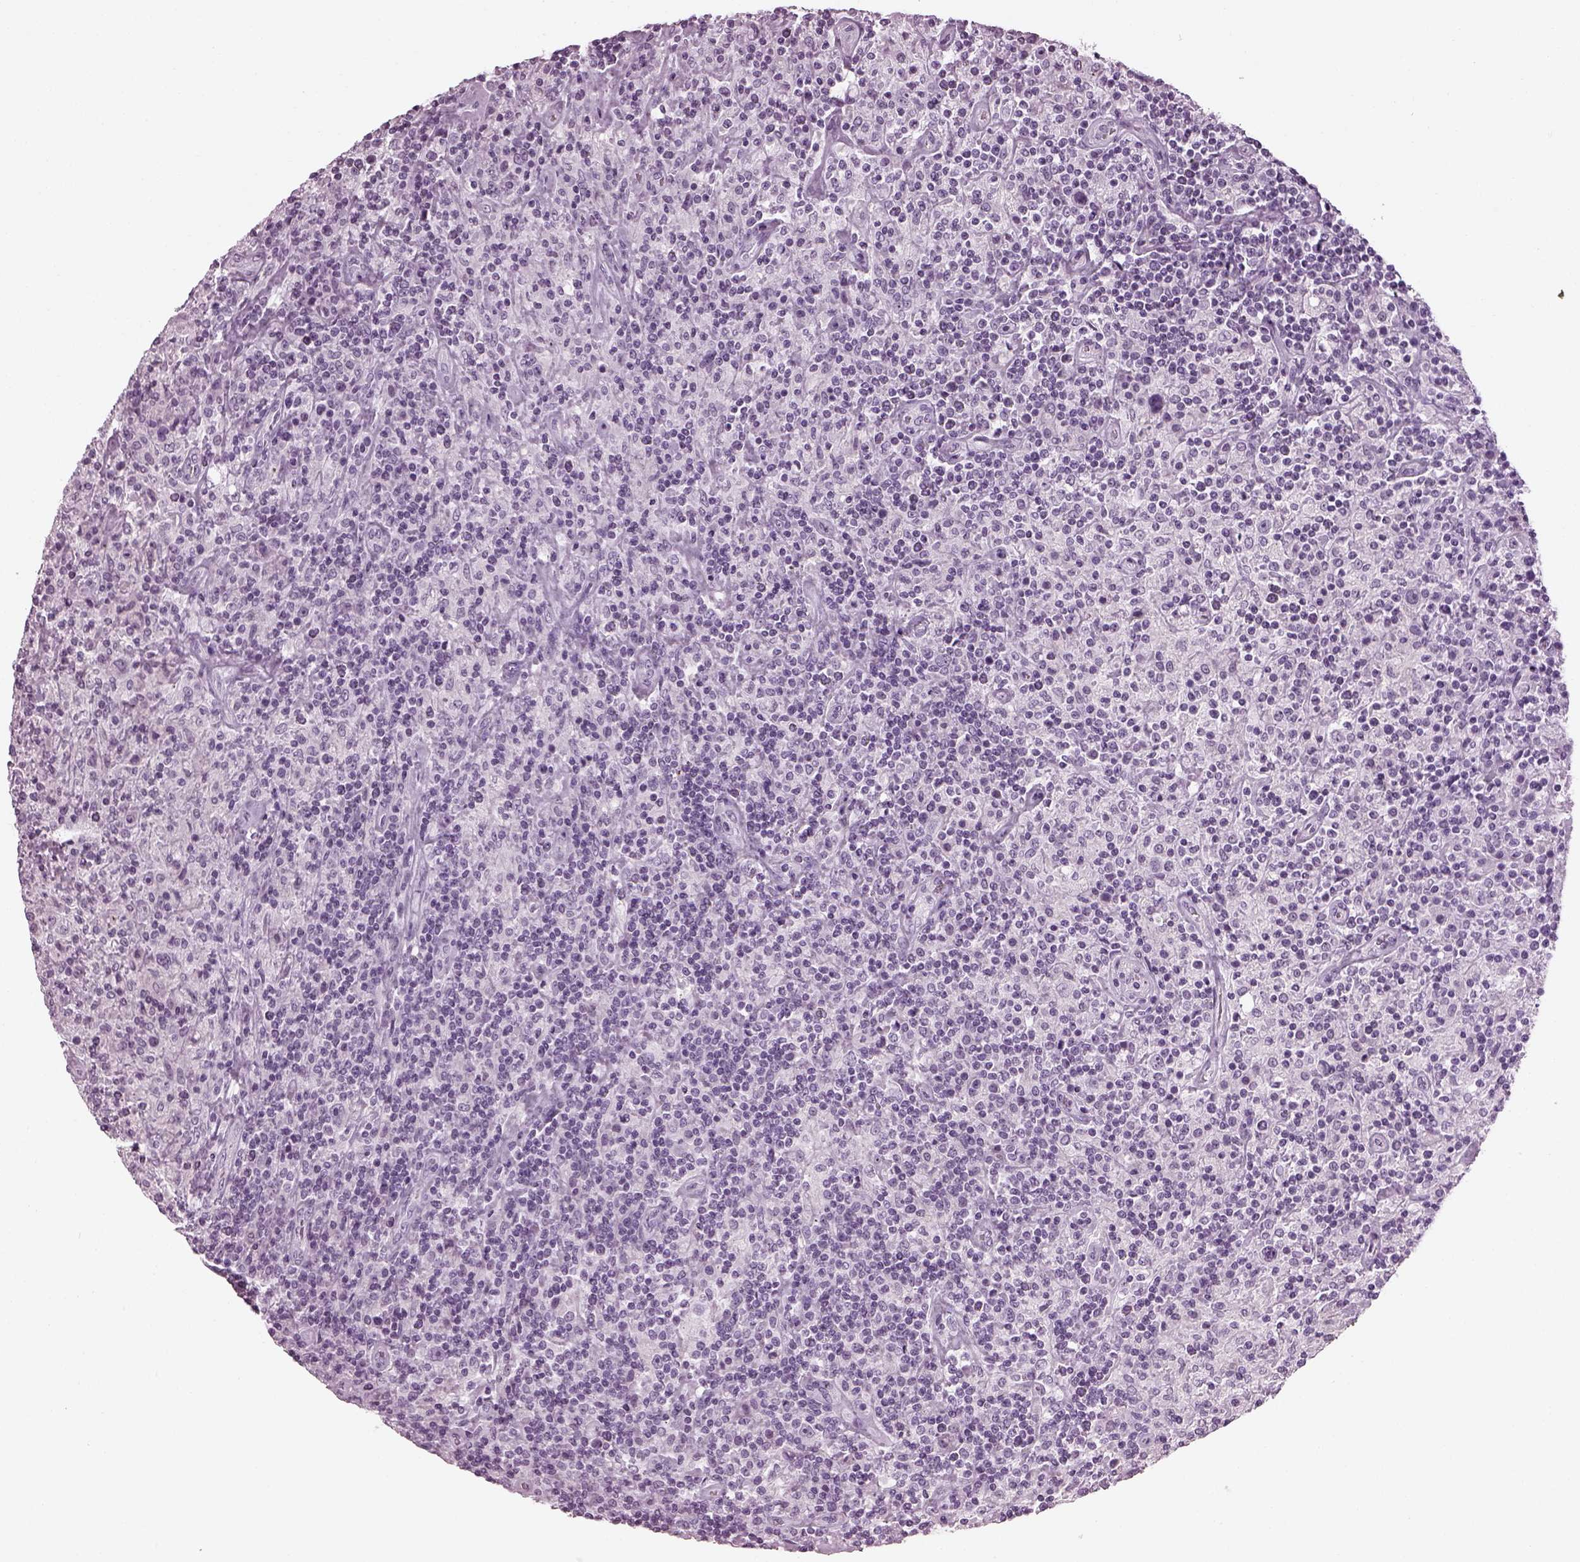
{"staining": {"intensity": "negative", "quantity": "none", "location": "none"}, "tissue": "lymphoma", "cell_type": "Tumor cells", "image_type": "cancer", "snomed": [{"axis": "morphology", "description": "Hodgkin's disease, NOS"}, {"axis": "topography", "description": "Lymph node"}], "caption": "DAB immunohistochemical staining of lymphoma shows no significant staining in tumor cells.", "gene": "ADGRG2", "patient": {"sex": "male", "age": 70}}